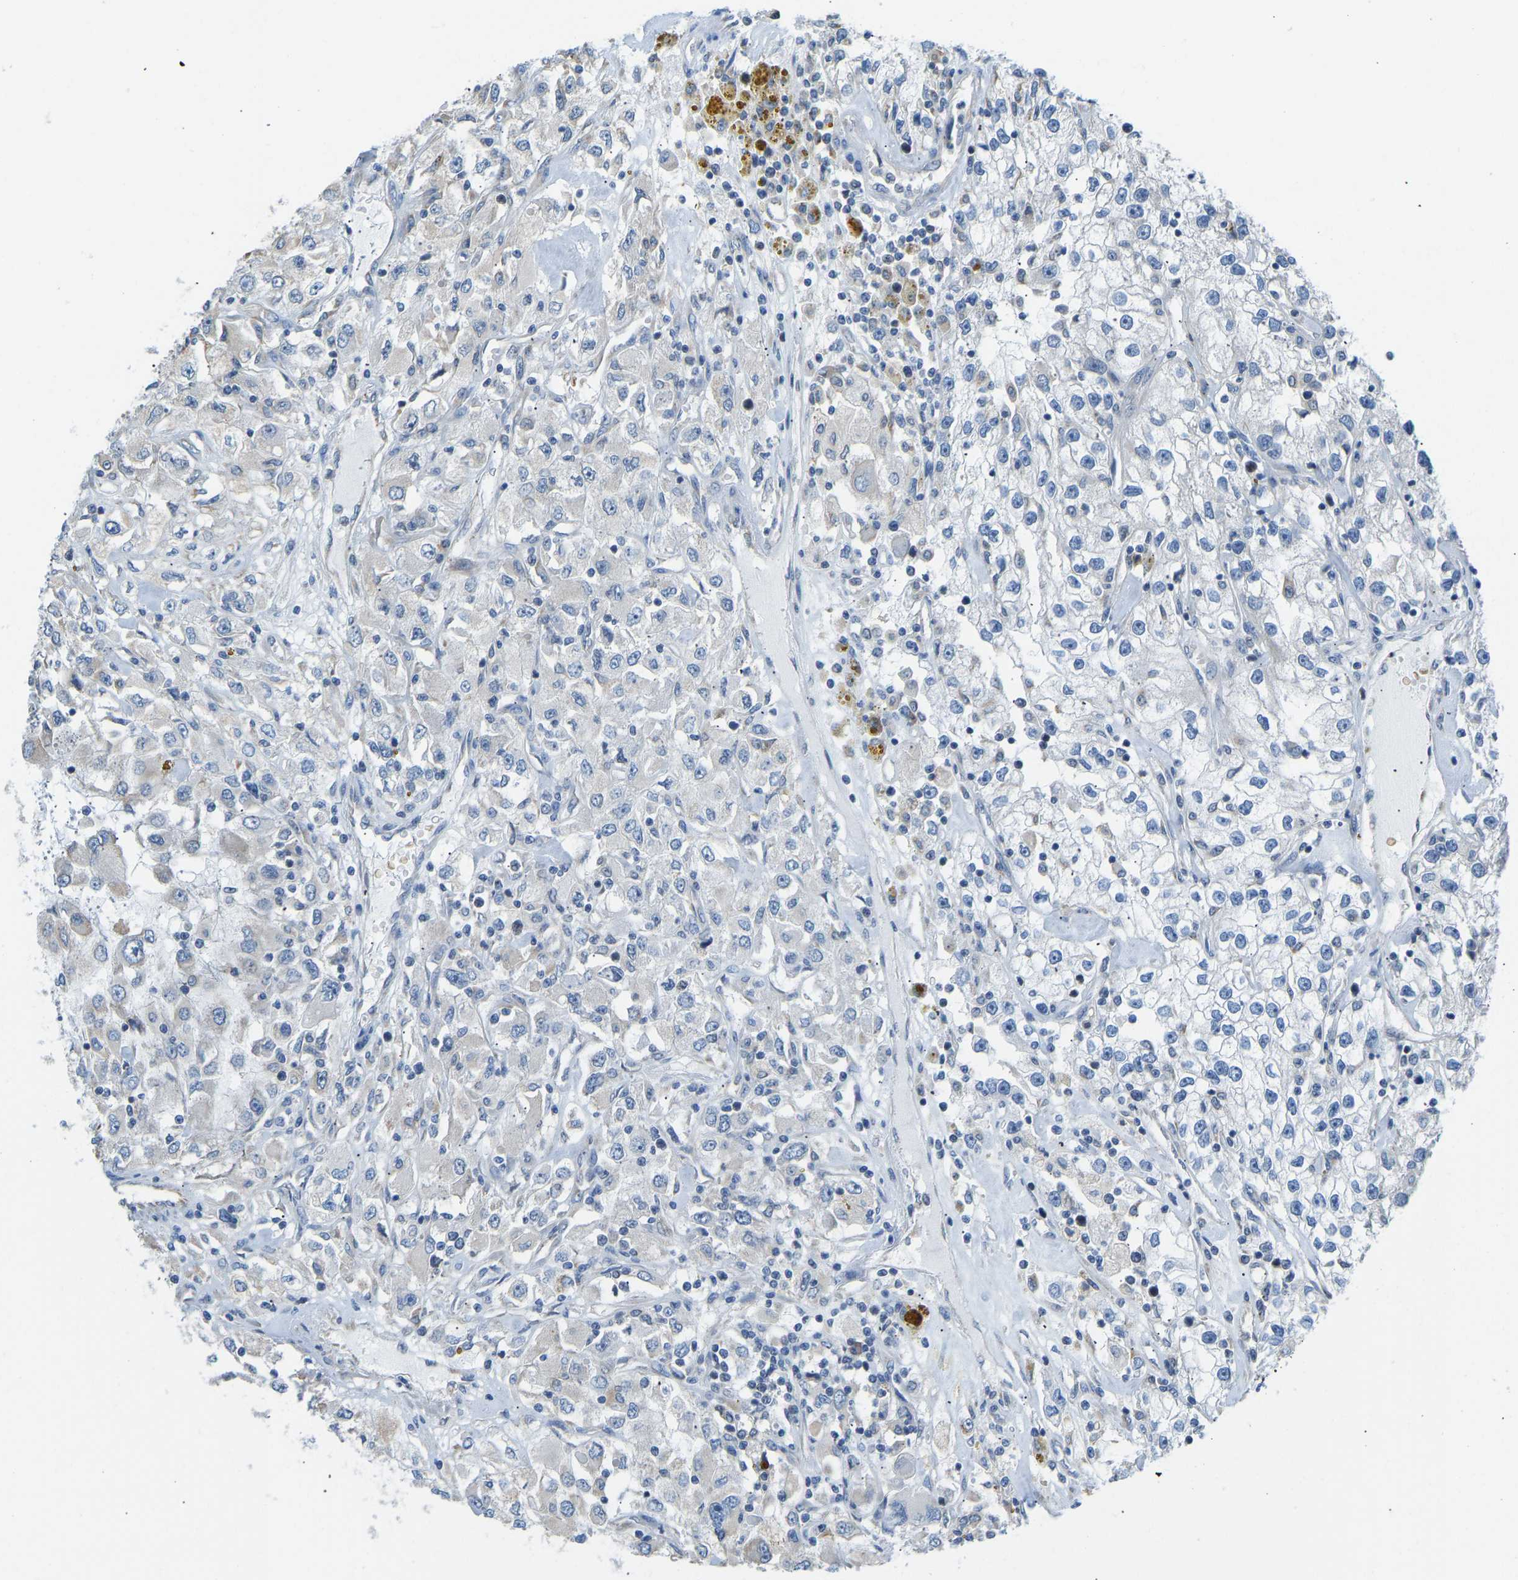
{"staining": {"intensity": "negative", "quantity": "none", "location": "none"}, "tissue": "renal cancer", "cell_type": "Tumor cells", "image_type": "cancer", "snomed": [{"axis": "morphology", "description": "Adenocarcinoma, NOS"}, {"axis": "topography", "description": "Kidney"}], "caption": "A histopathology image of human renal cancer (adenocarcinoma) is negative for staining in tumor cells.", "gene": "VRK1", "patient": {"sex": "female", "age": 52}}